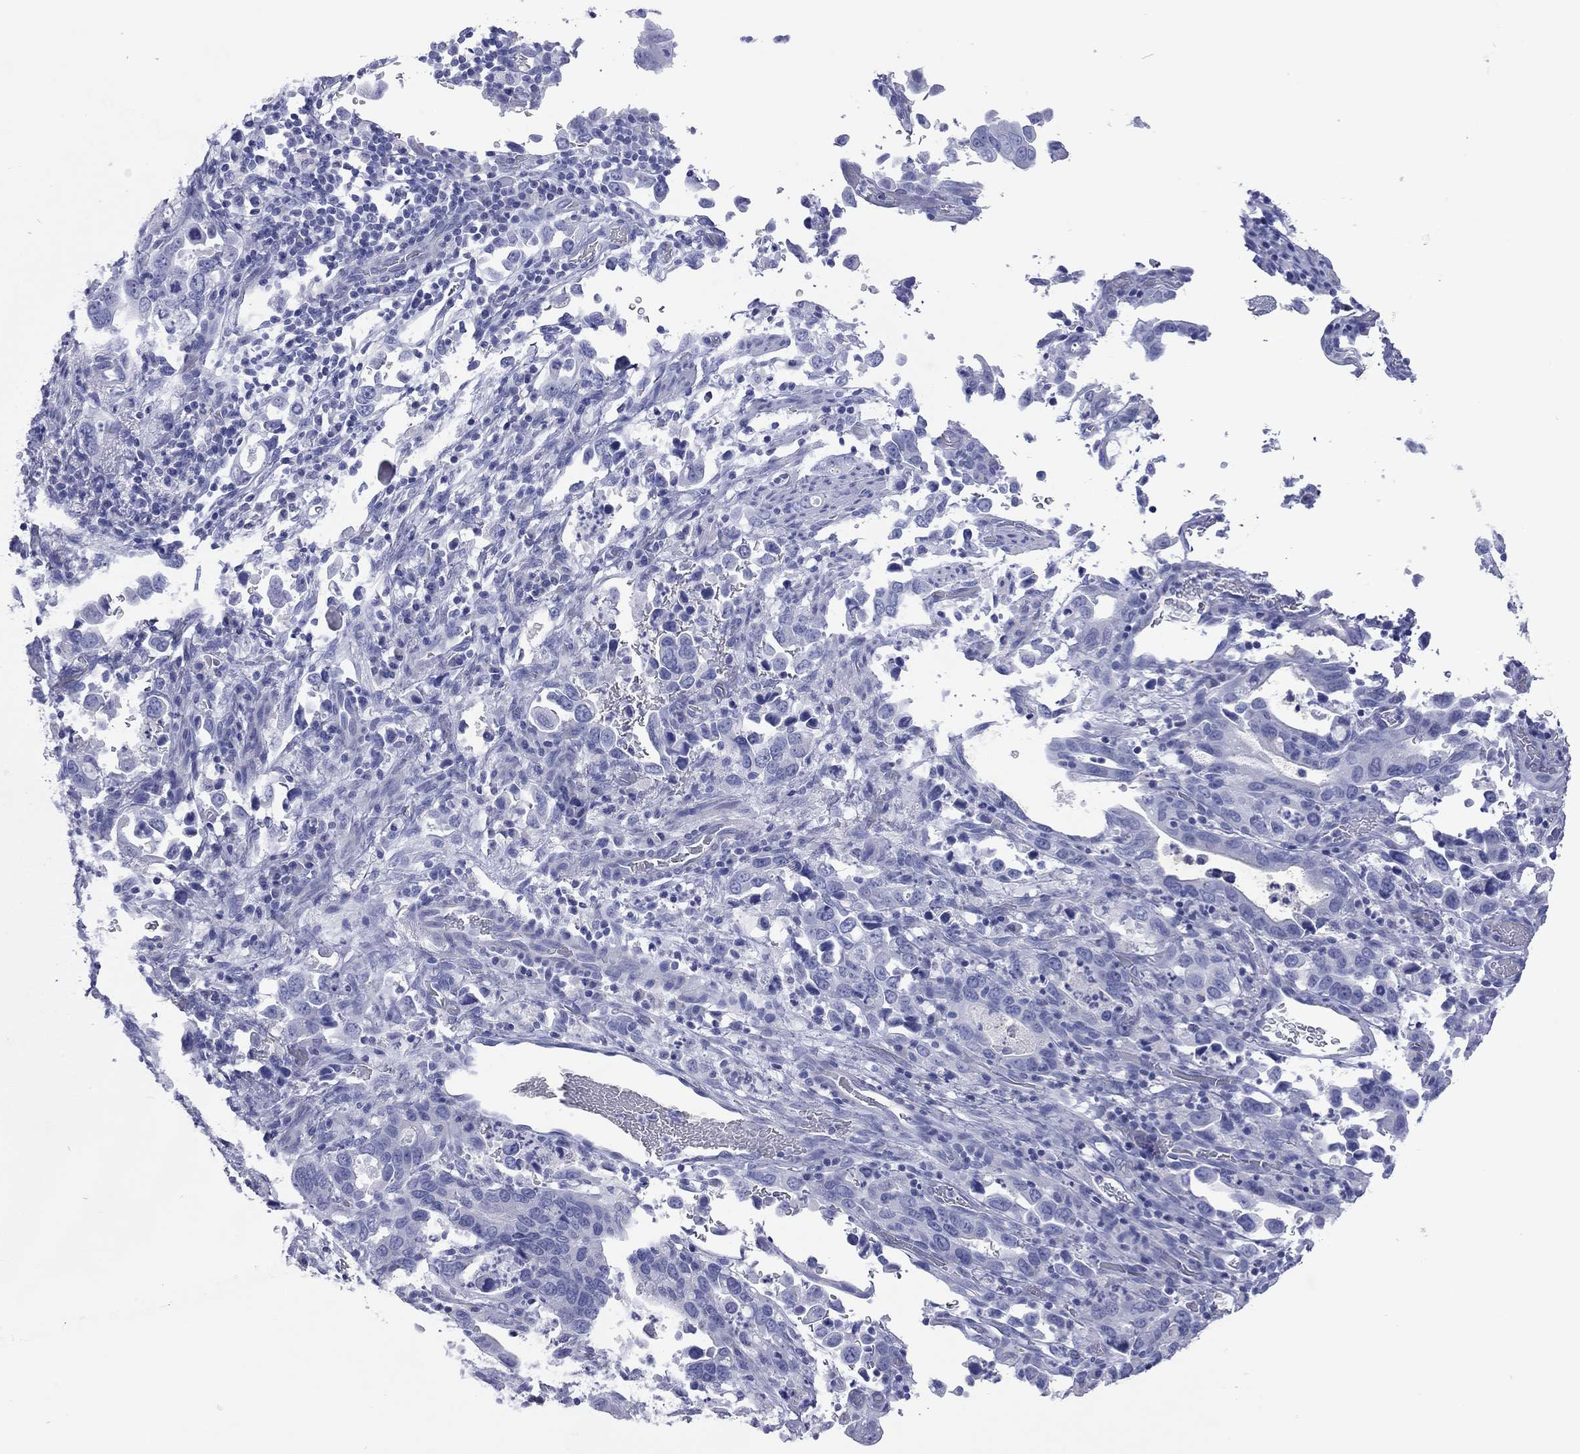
{"staining": {"intensity": "negative", "quantity": "none", "location": "none"}, "tissue": "stomach cancer", "cell_type": "Tumor cells", "image_type": "cancer", "snomed": [{"axis": "morphology", "description": "Adenocarcinoma, NOS"}, {"axis": "topography", "description": "Stomach, upper"}], "caption": "High power microscopy photomicrograph of an immunohistochemistry micrograph of stomach cancer (adenocarcinoma), revealing no significant positivity in tumor cells.", "gene": "VSIG10", "patient": {"sex": "male", "age": 74}}